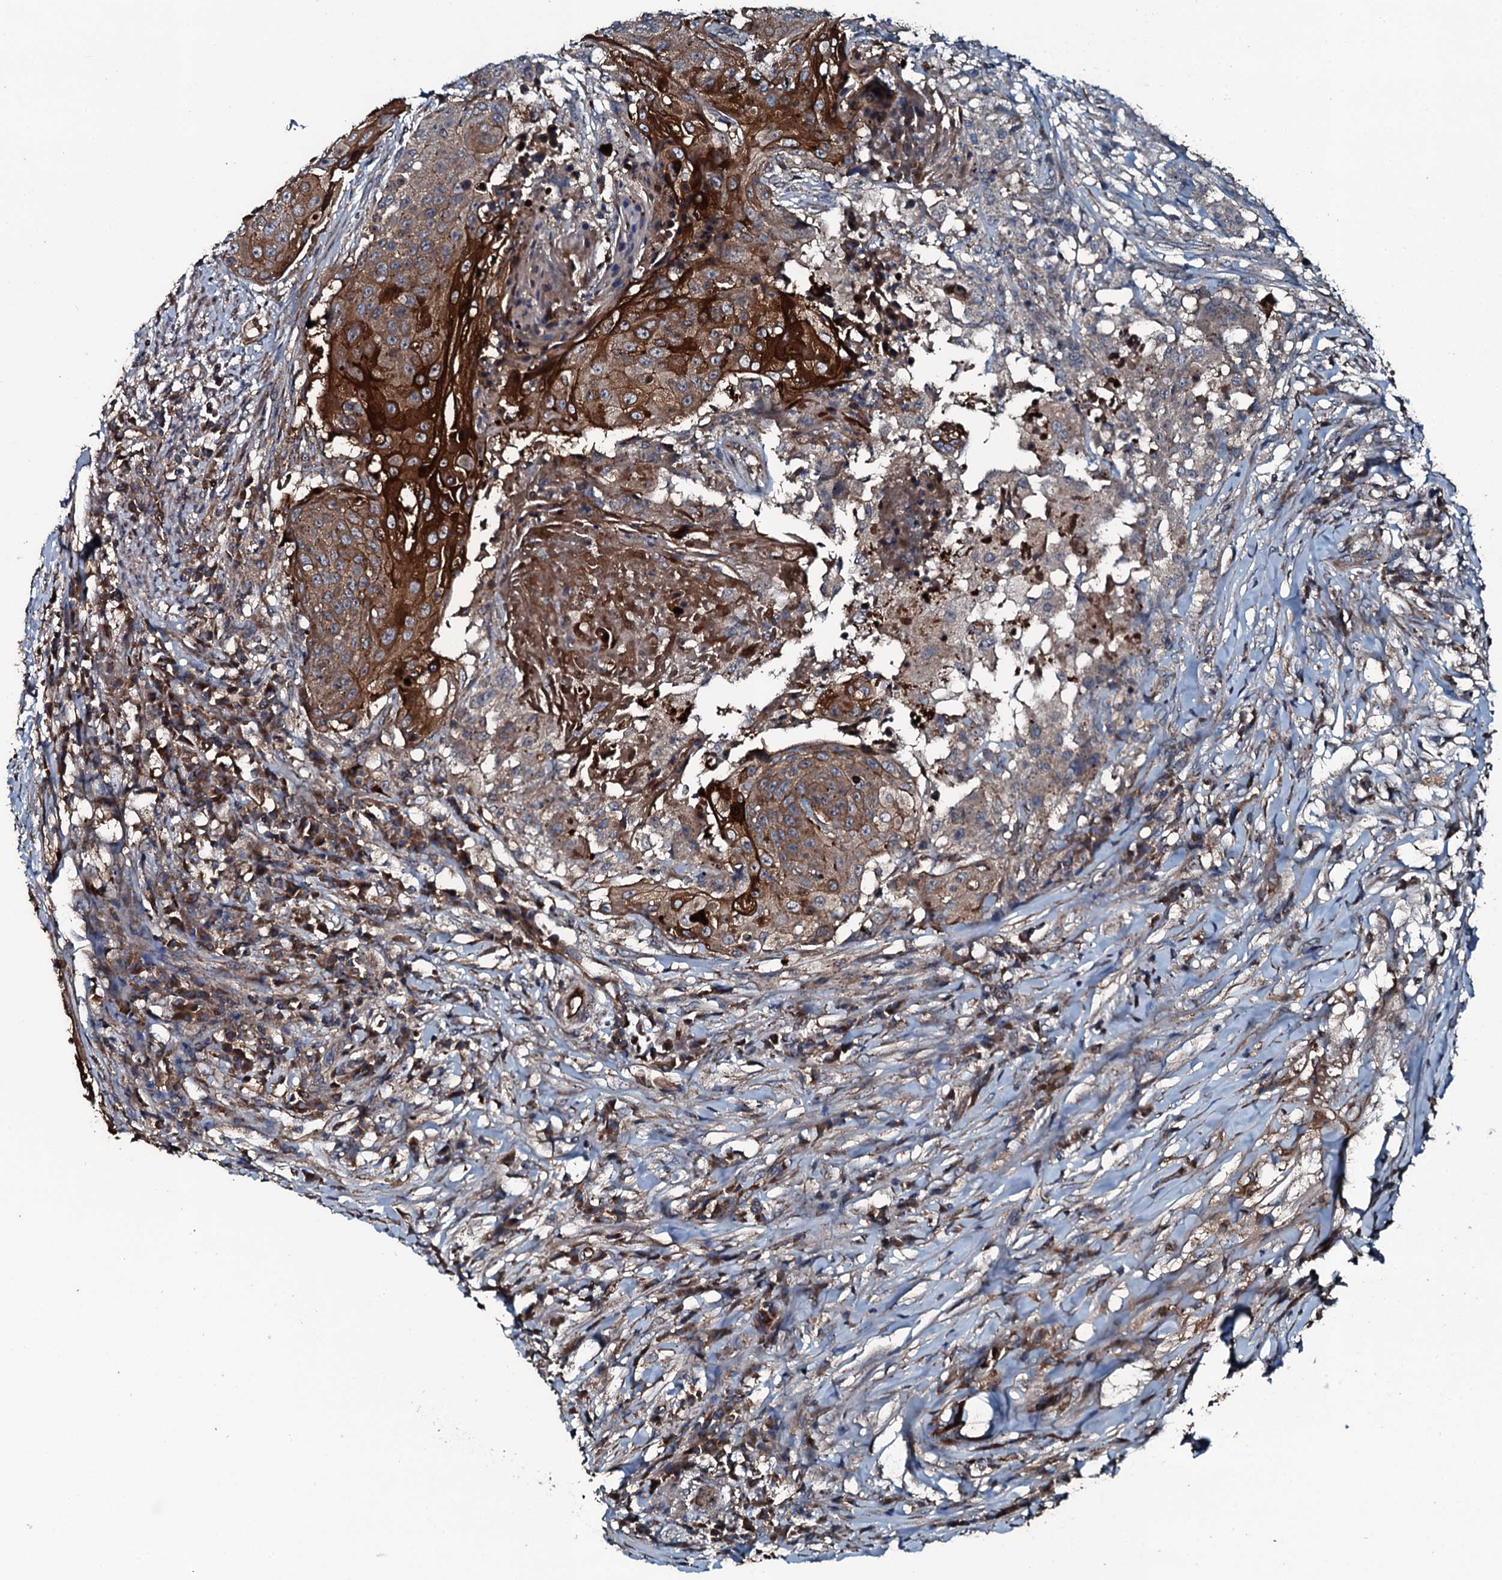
{"staining": {"intensity": "moderate", "quantity": ">75%", "location": "cytoplasmic/membranous"}, "tissue": "urothelial cancer", "cell_type": "Tumor cells", "image_type": "cancer", "snomed": [{"axis": "morphology", "description": "Urothelial carcinoma, High grade"}, {"axis": "topography", "description": "Urinary bladder"}], "caption": "A histopathology image of urothelial cancer stained for a protein demonstrates moderate cytoplasmic/membranous brown staining in tumor cells.", "gene": "TRIM7", "patient": {"sex": "female", "age": 63}}